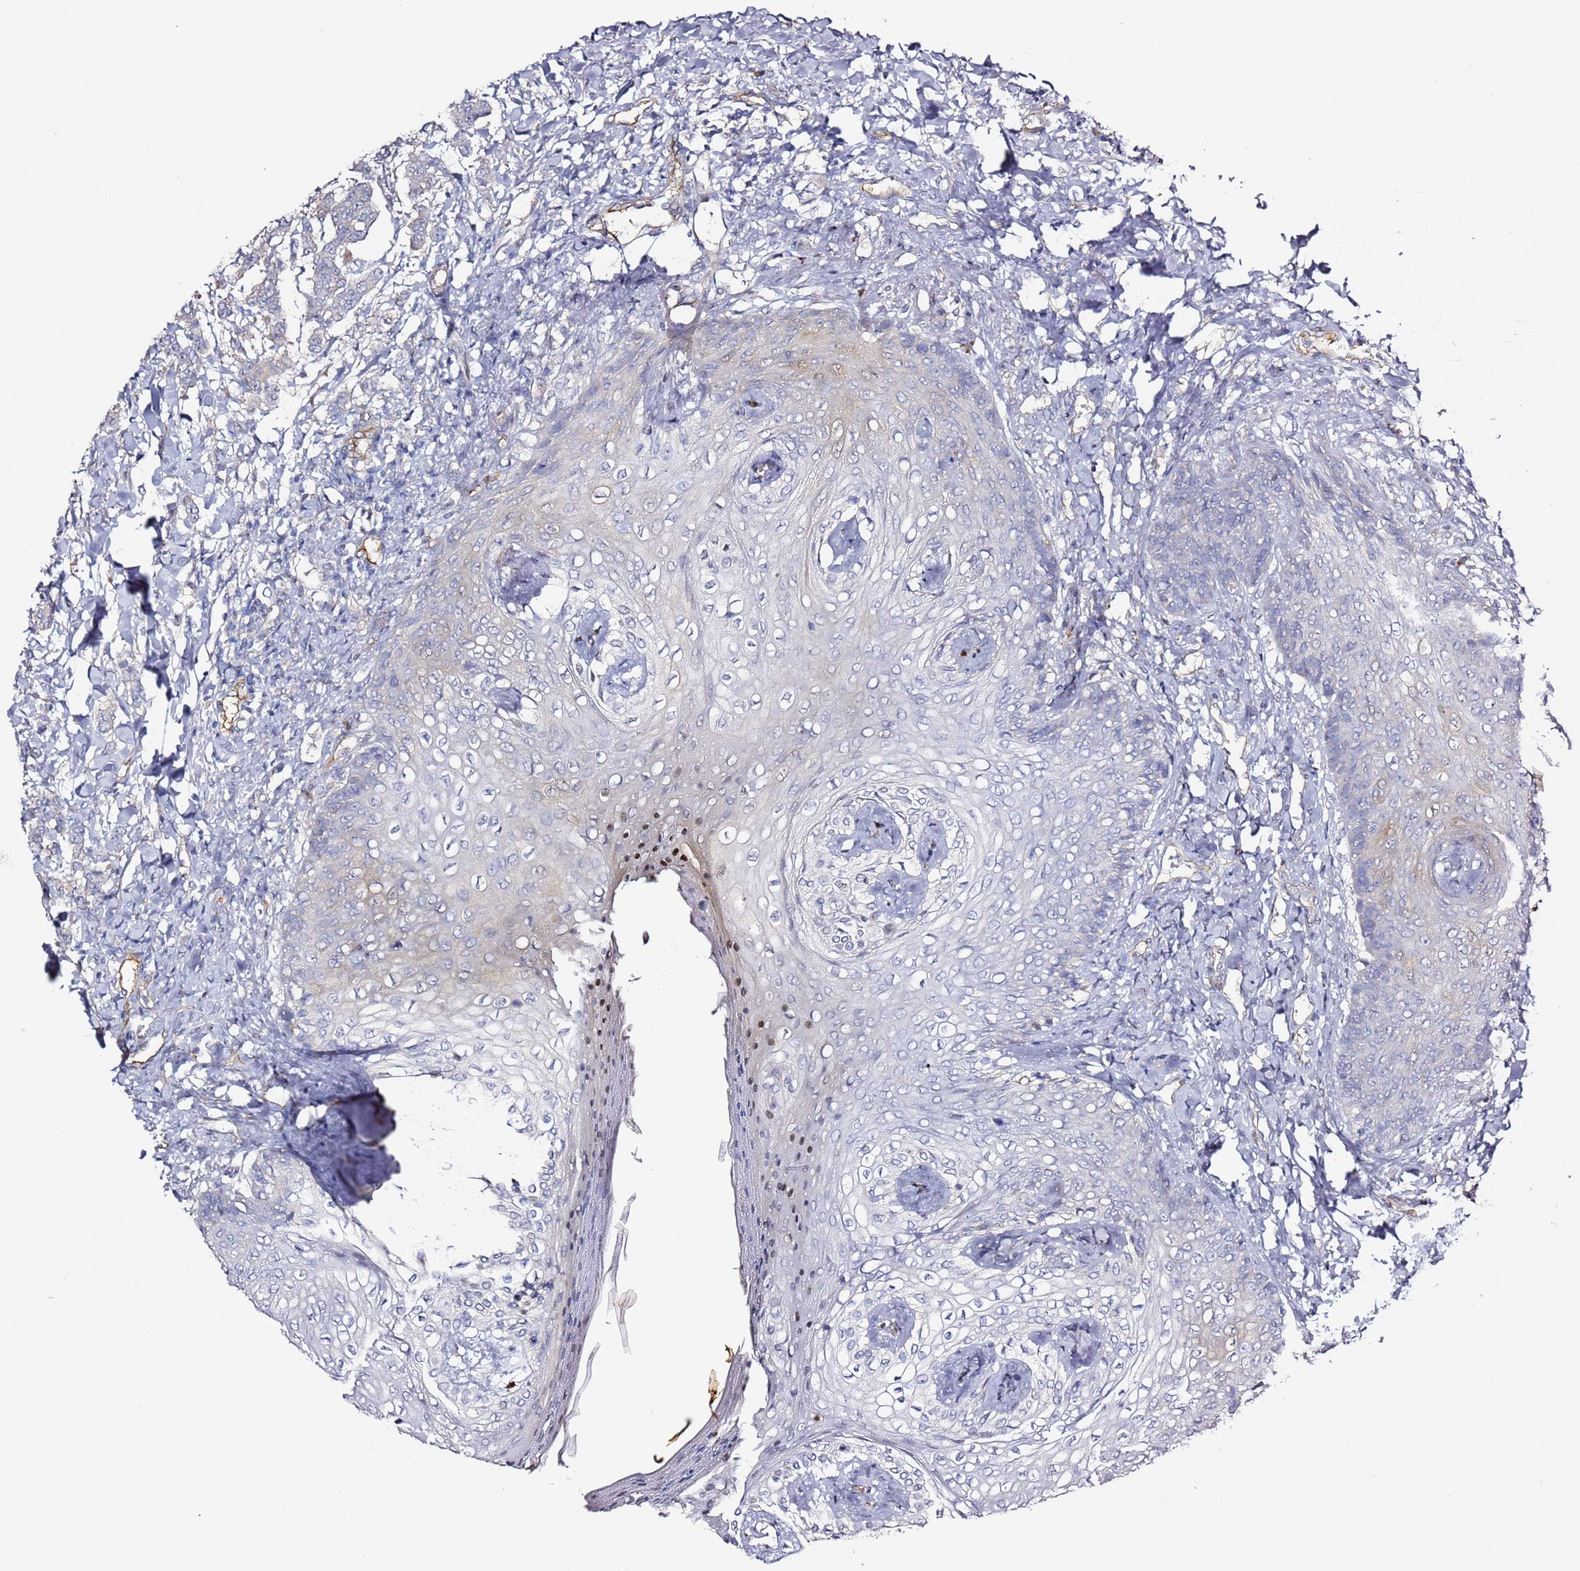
{"staining": {"intensity": "negative", "quantity": "none", "location": "none"}, "tissue": "breast cancer", "cell_type": "Tumor cells", "image_type": "cancer", "snomed": [{"axis": "morphology", "description": "Duct carcinoma"}, {"axis": "topography", "description": "Breast"}], "caption": "DAB immunohistochemical staining of human invasive ductal carcinoma (breast) shows no significant positivity in tumor cells.", "gene": "EPS8L1", "patient": {"sex": "female", "age": 40}}